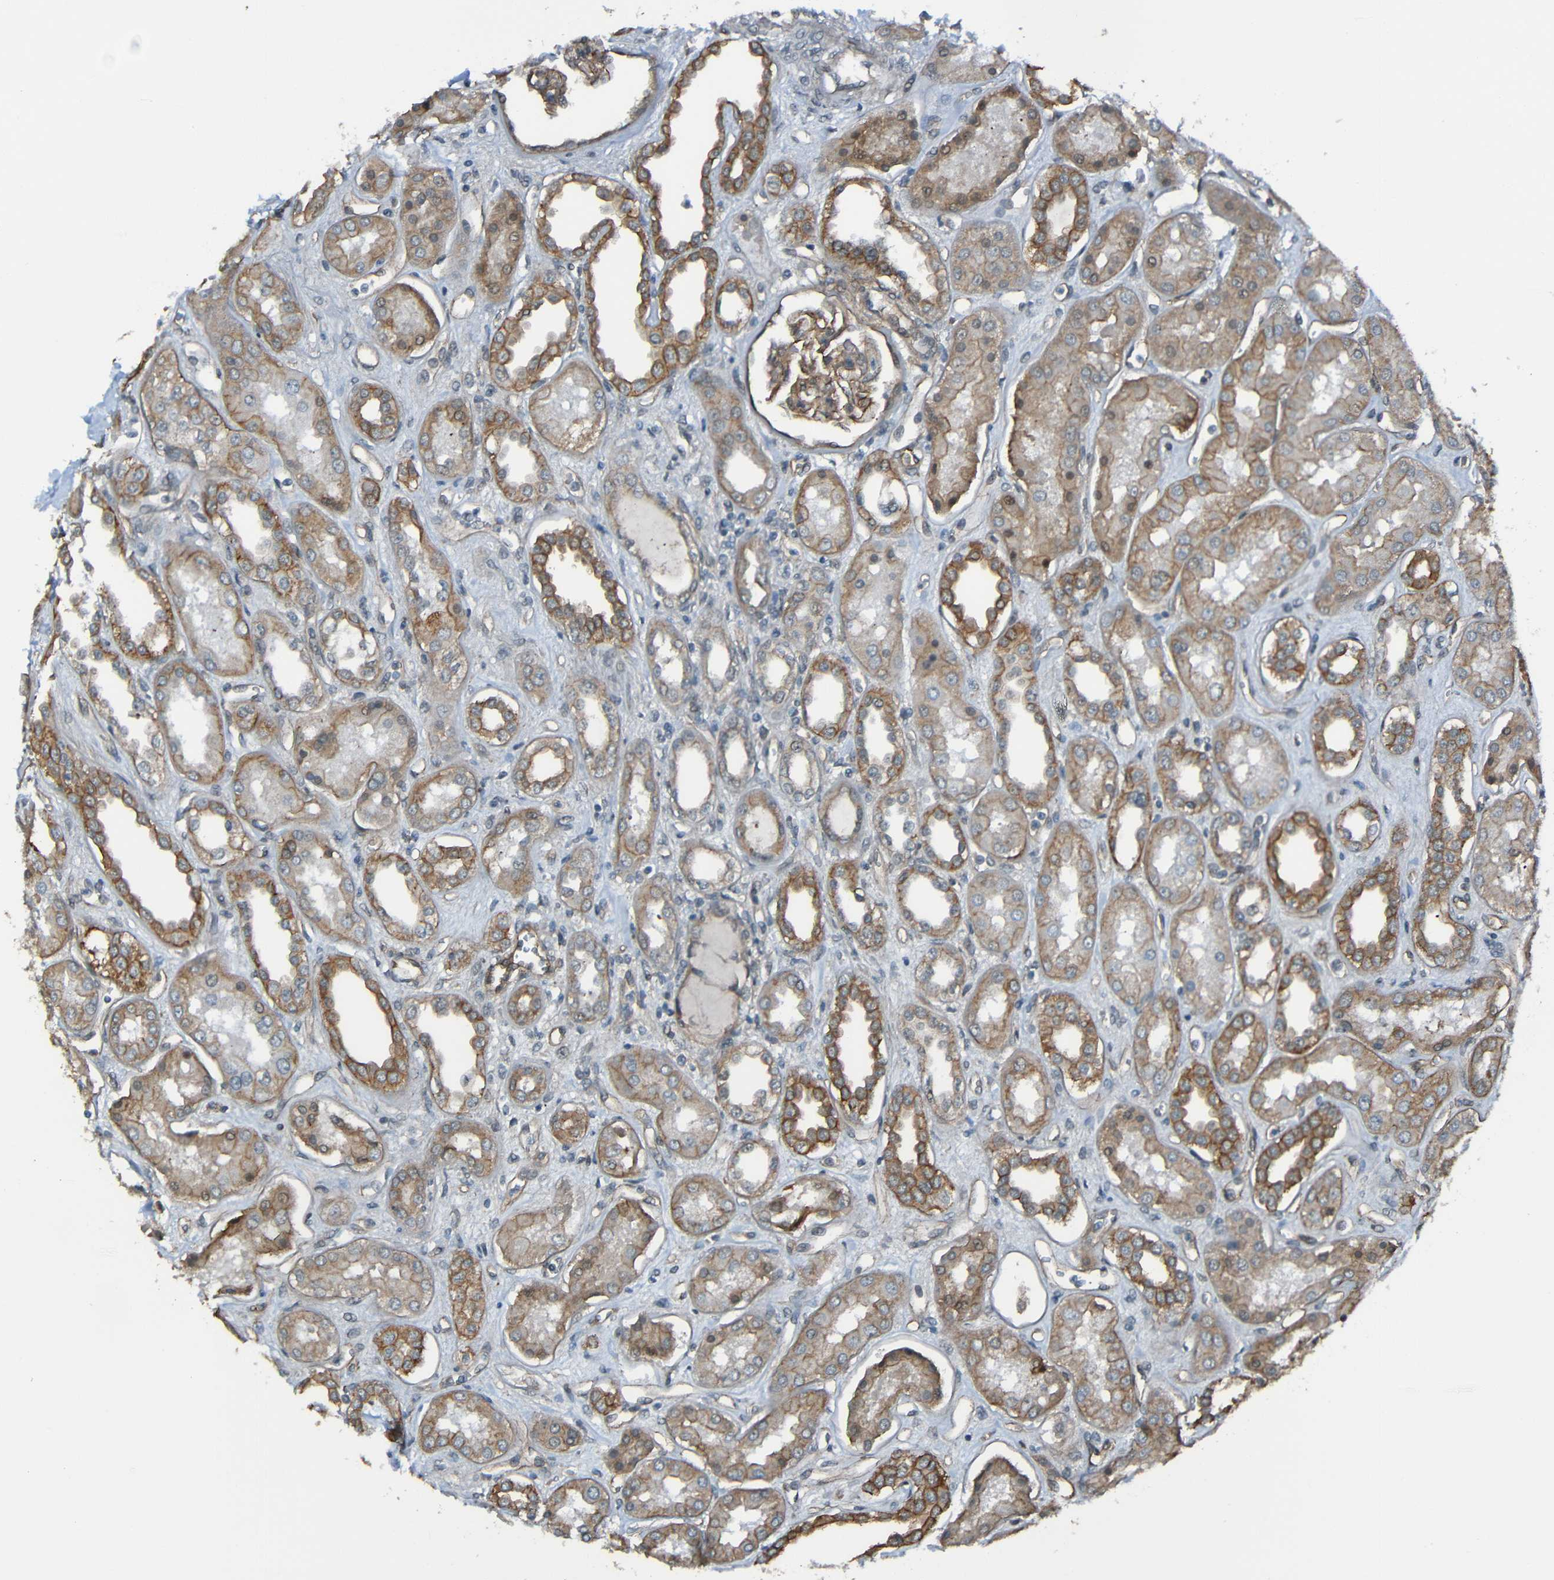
{"staining": {"intensity": "moderate", "quantity": ">75%", "location": "cytoplasmic/membranous"}, "tissue": "kidney", "cell_type": "Cells in glomeruli", "image_type": "normal", "snomed": [{"axis": "morphology", "description": "Normal tissue, NOS"}, {"axis": "topography", "description": "Kidney"}], "caption": "Cells in glomeruli demonstrate medium levels of moderate cytoplasmic/membranous positivity in approximately >75% of cells in unremarkable kidney.", "gene": "LGR5", "patient": {"sex": "male", "age": 59}}